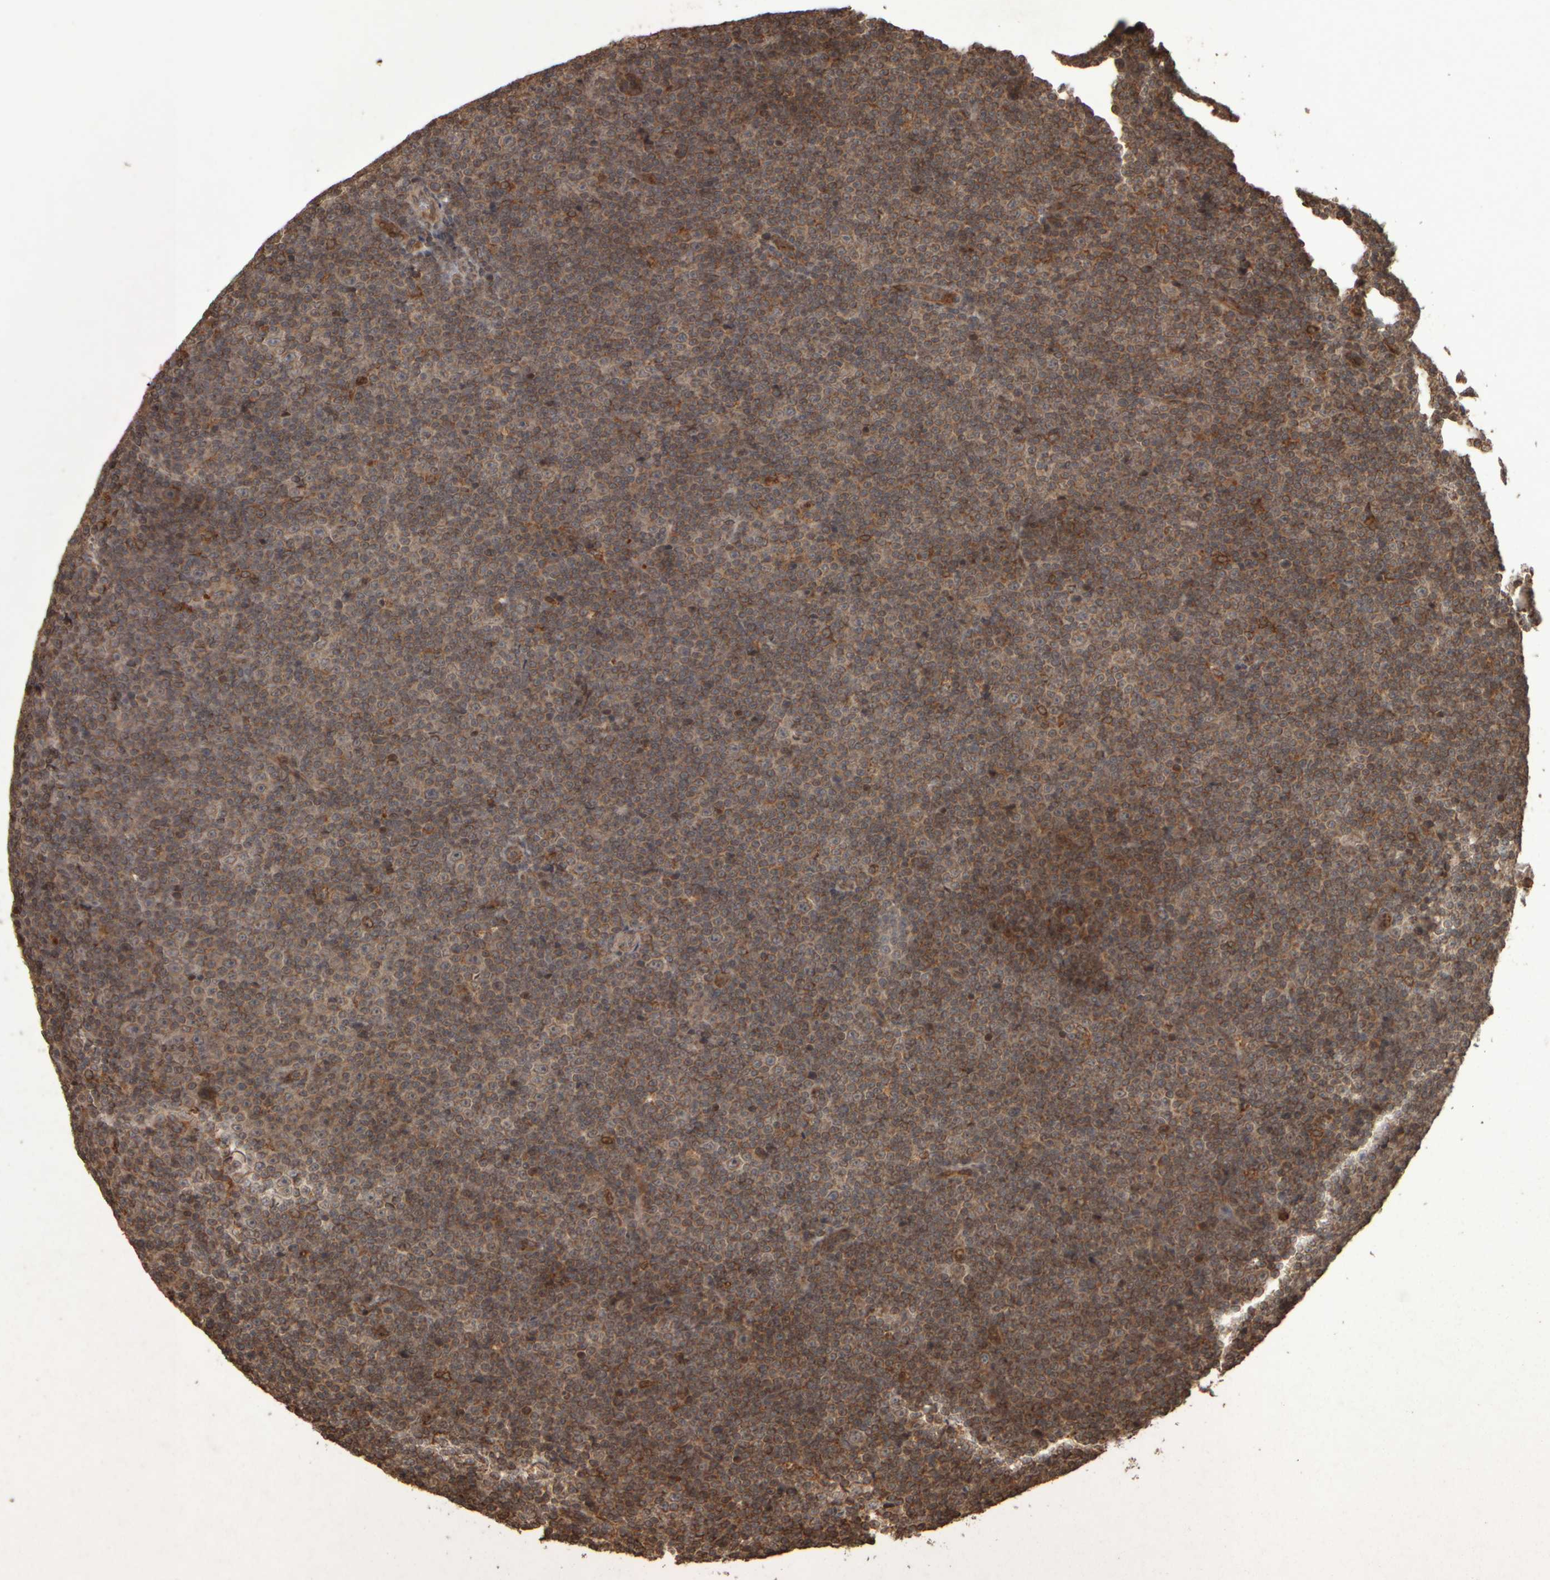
{"staining": {"intensity": "weak", "quantity": ">75%", "location": "cytoplasmic/membranous"}, "tissue": "lymphoma", "cell_type": "Tumor cells", "image_type": "cancer", "snomed": [{"axis": "morphology", "description": "Malignant lymphoma, non-Hodgkin's type, Low grade"}, {"axis": "topography", "description": "Lymph node"}], "caption": "This image demonstrates immunohistochemistry (IHC) staining of low-grade malignant lymphoma, non-Hodgkin's type, with low weak cytoplasmic/membranous expression in about >75% of tumor cells.", "gene": "AGBL3", "patient": {"sex": "female", "age": 67}}